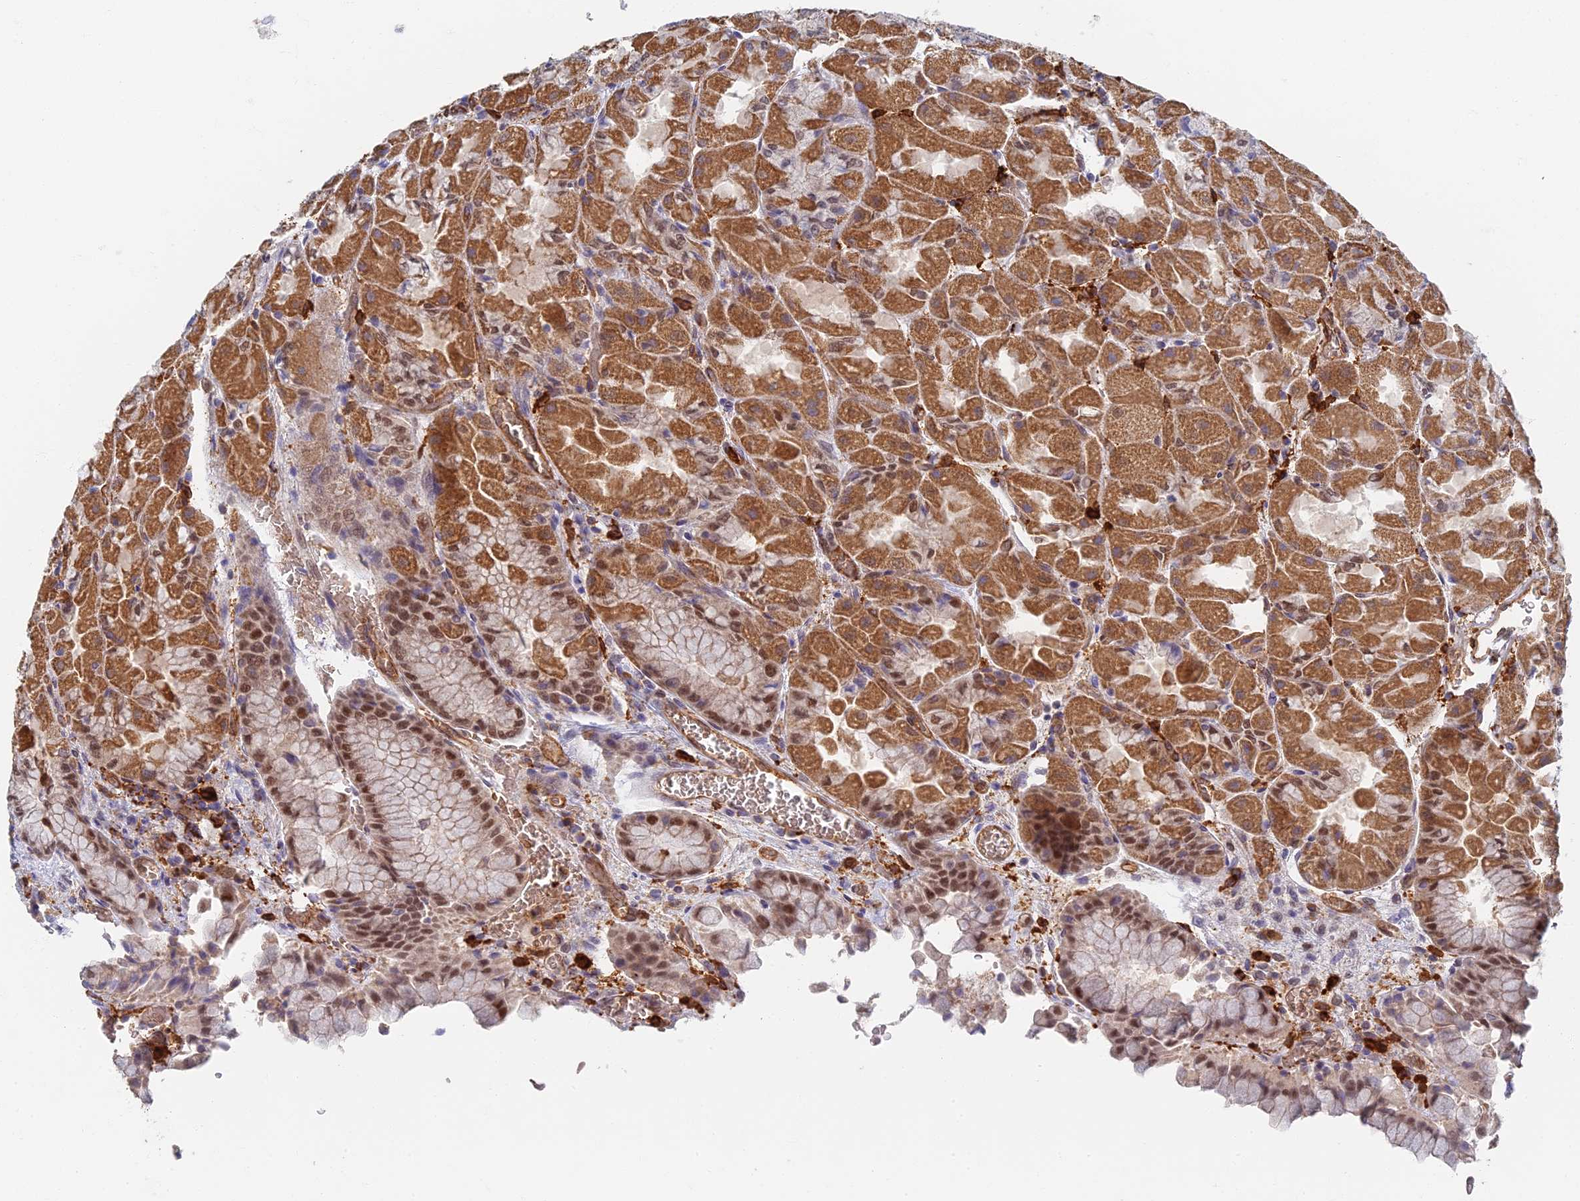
{"staining": {"intensity": "strong", "quantity": "25%-75%", "location": "cytoplasmic/membranous,nuclear"}, "tissue": "stomach", "cell_type": "Glandular cells", "image_type": "normal", "snomed": [{"axis": "morphology", "description": "Normal tissue, NOS"}, {"axis": "topography", "description": "Stomach"}], "caption": "This image reveals immunohistochemistry (IHC) staining of benign human stomach, with high strong cytoplasmic/membranous,nuclear expression in about 25%-75% of glandular cells.", "gene": "GPATCH1", "patient": {"sex": "female", "age": 61}}